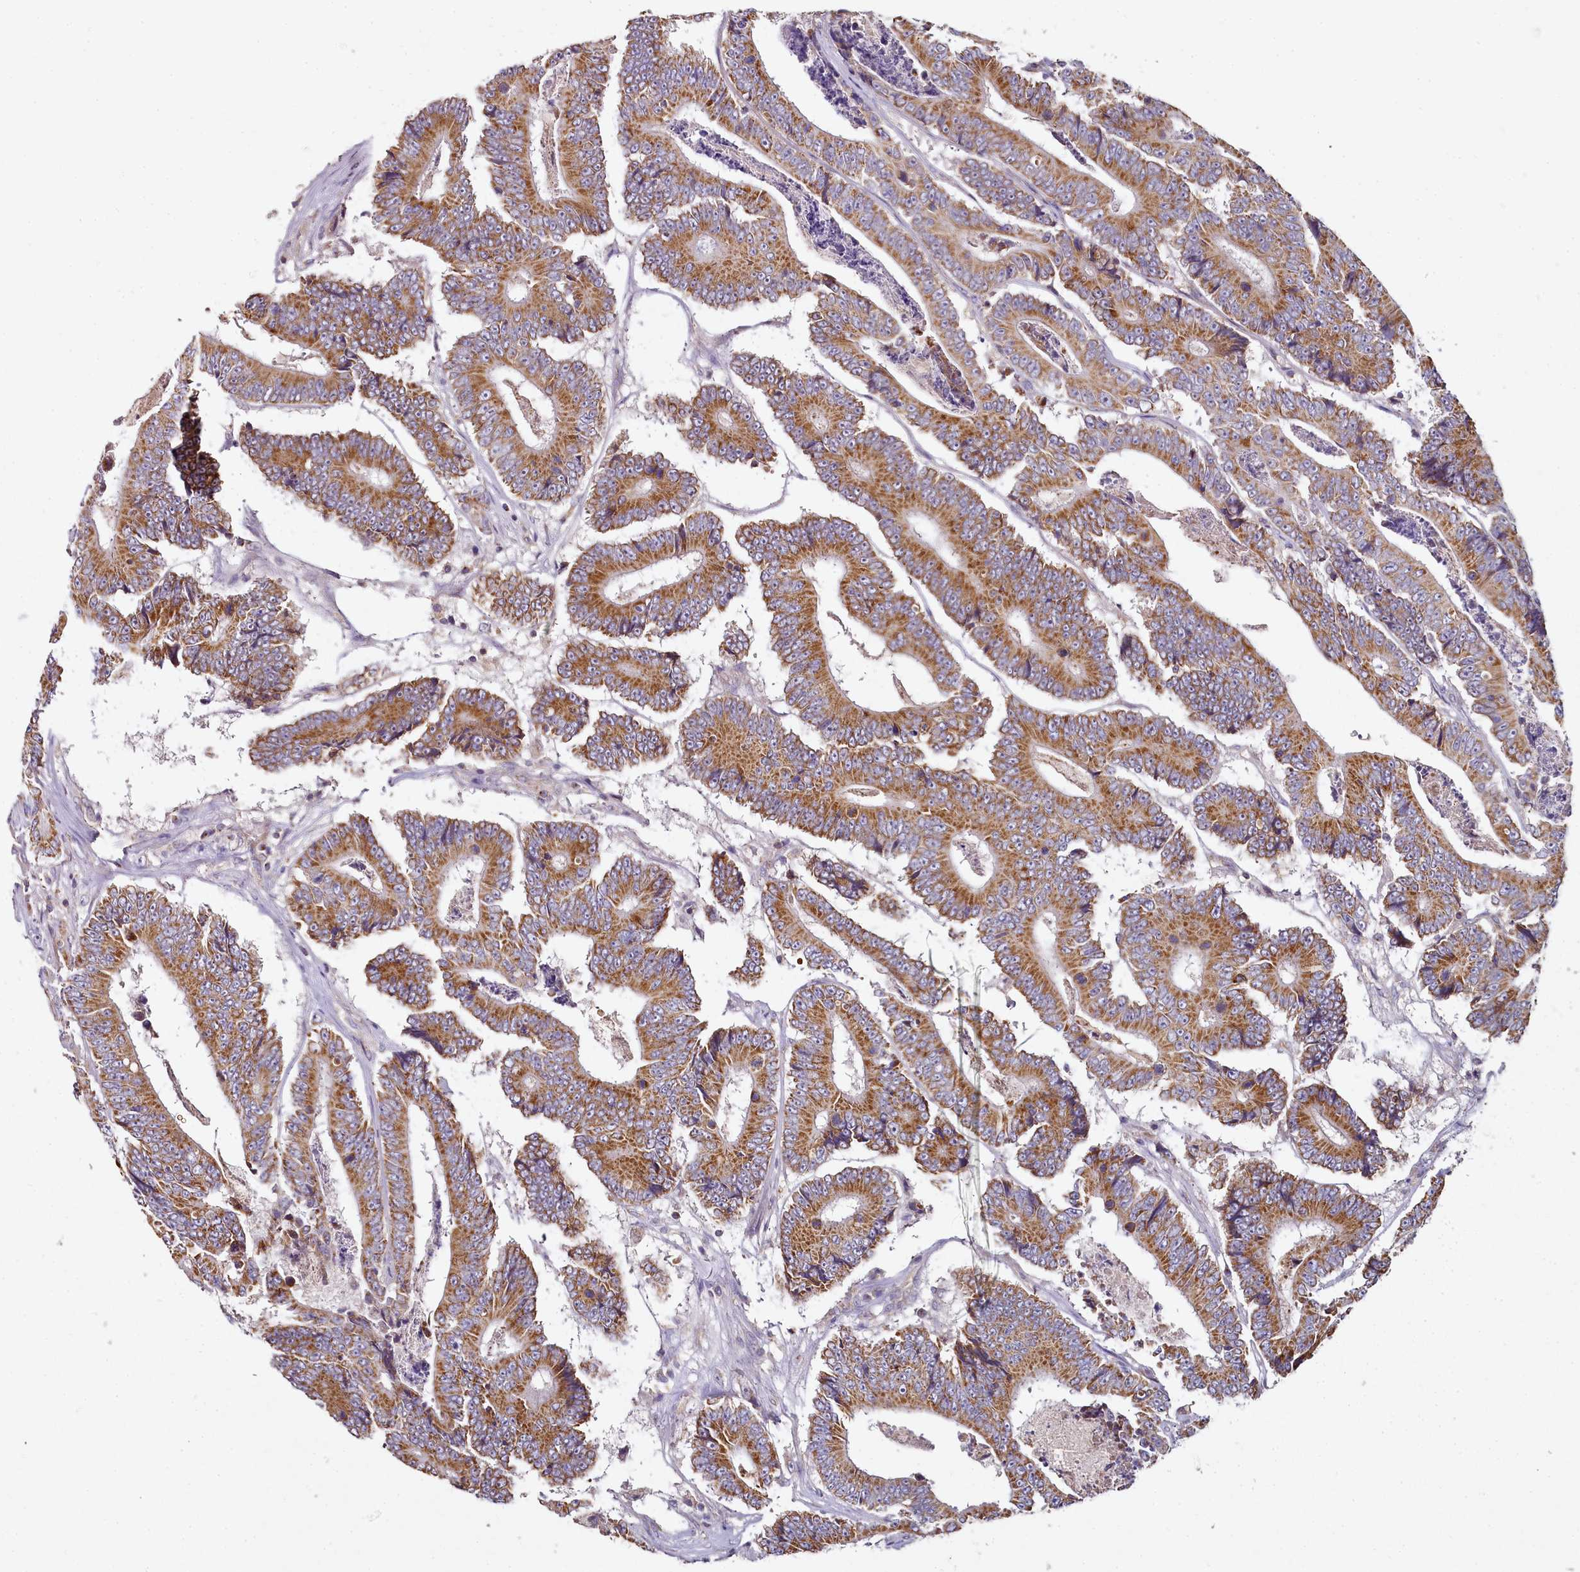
{"staining": {"intensity": "strong", "quantity": ">75%", "location": "cytoplasmic/membranous"}, "tissue": "colorectal cancer", "cell_type": "Tumor cells", "image_type": "cancer", "snomed": [{"axis": "morphology", "description": "Adenocarcinoma, NOS"}, {"axis": "topography", "description": "Colon"}], "caption": "High-power microscopy captured an immunohistochemistry histopathology image of colorectal cancer, revealing strong cytoplasmic/membranous positivity in approximately >75% of tumor cells.", "gene": "ACSS1", "patient": {"sex": "male", "age": 83}}